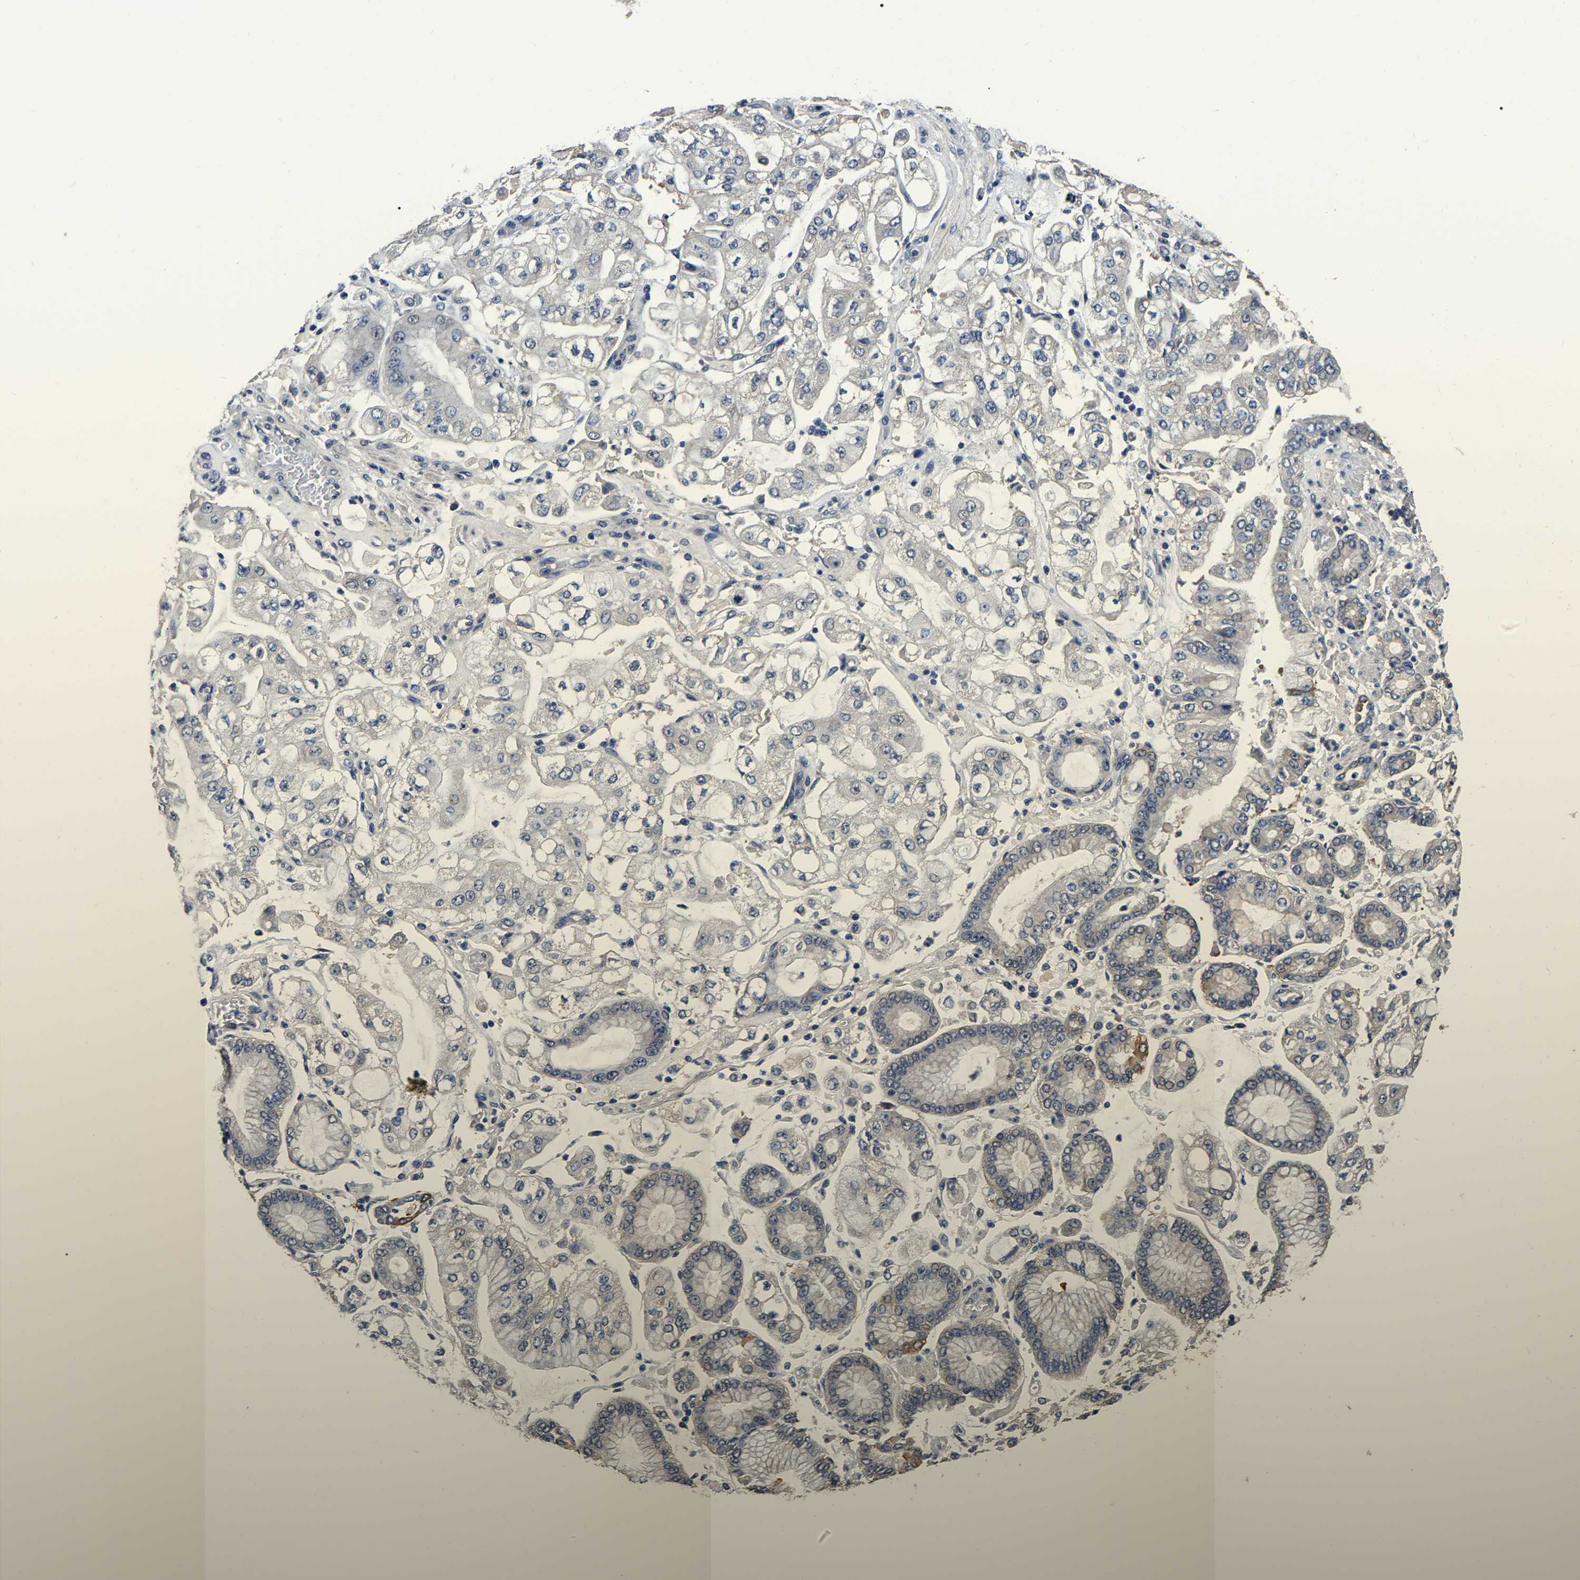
{"staining": {"intensity": "negative", "quantity": "none", "location": "none"}, "tissue": "stomach cancer", "cell_type": "Tumor cells", "image_type": "cancer", "snomed": [{"axis": "morphology", "description": "Adenocarcinoma, NOS"}, {"axis": "topography", "description": "Stomach"}], "caption": "Tumor cells are negative for protein expression in human stomach adenocarcinoma.", "gene": "STK32C", "patient": {"sex": "male", "age": 76}}